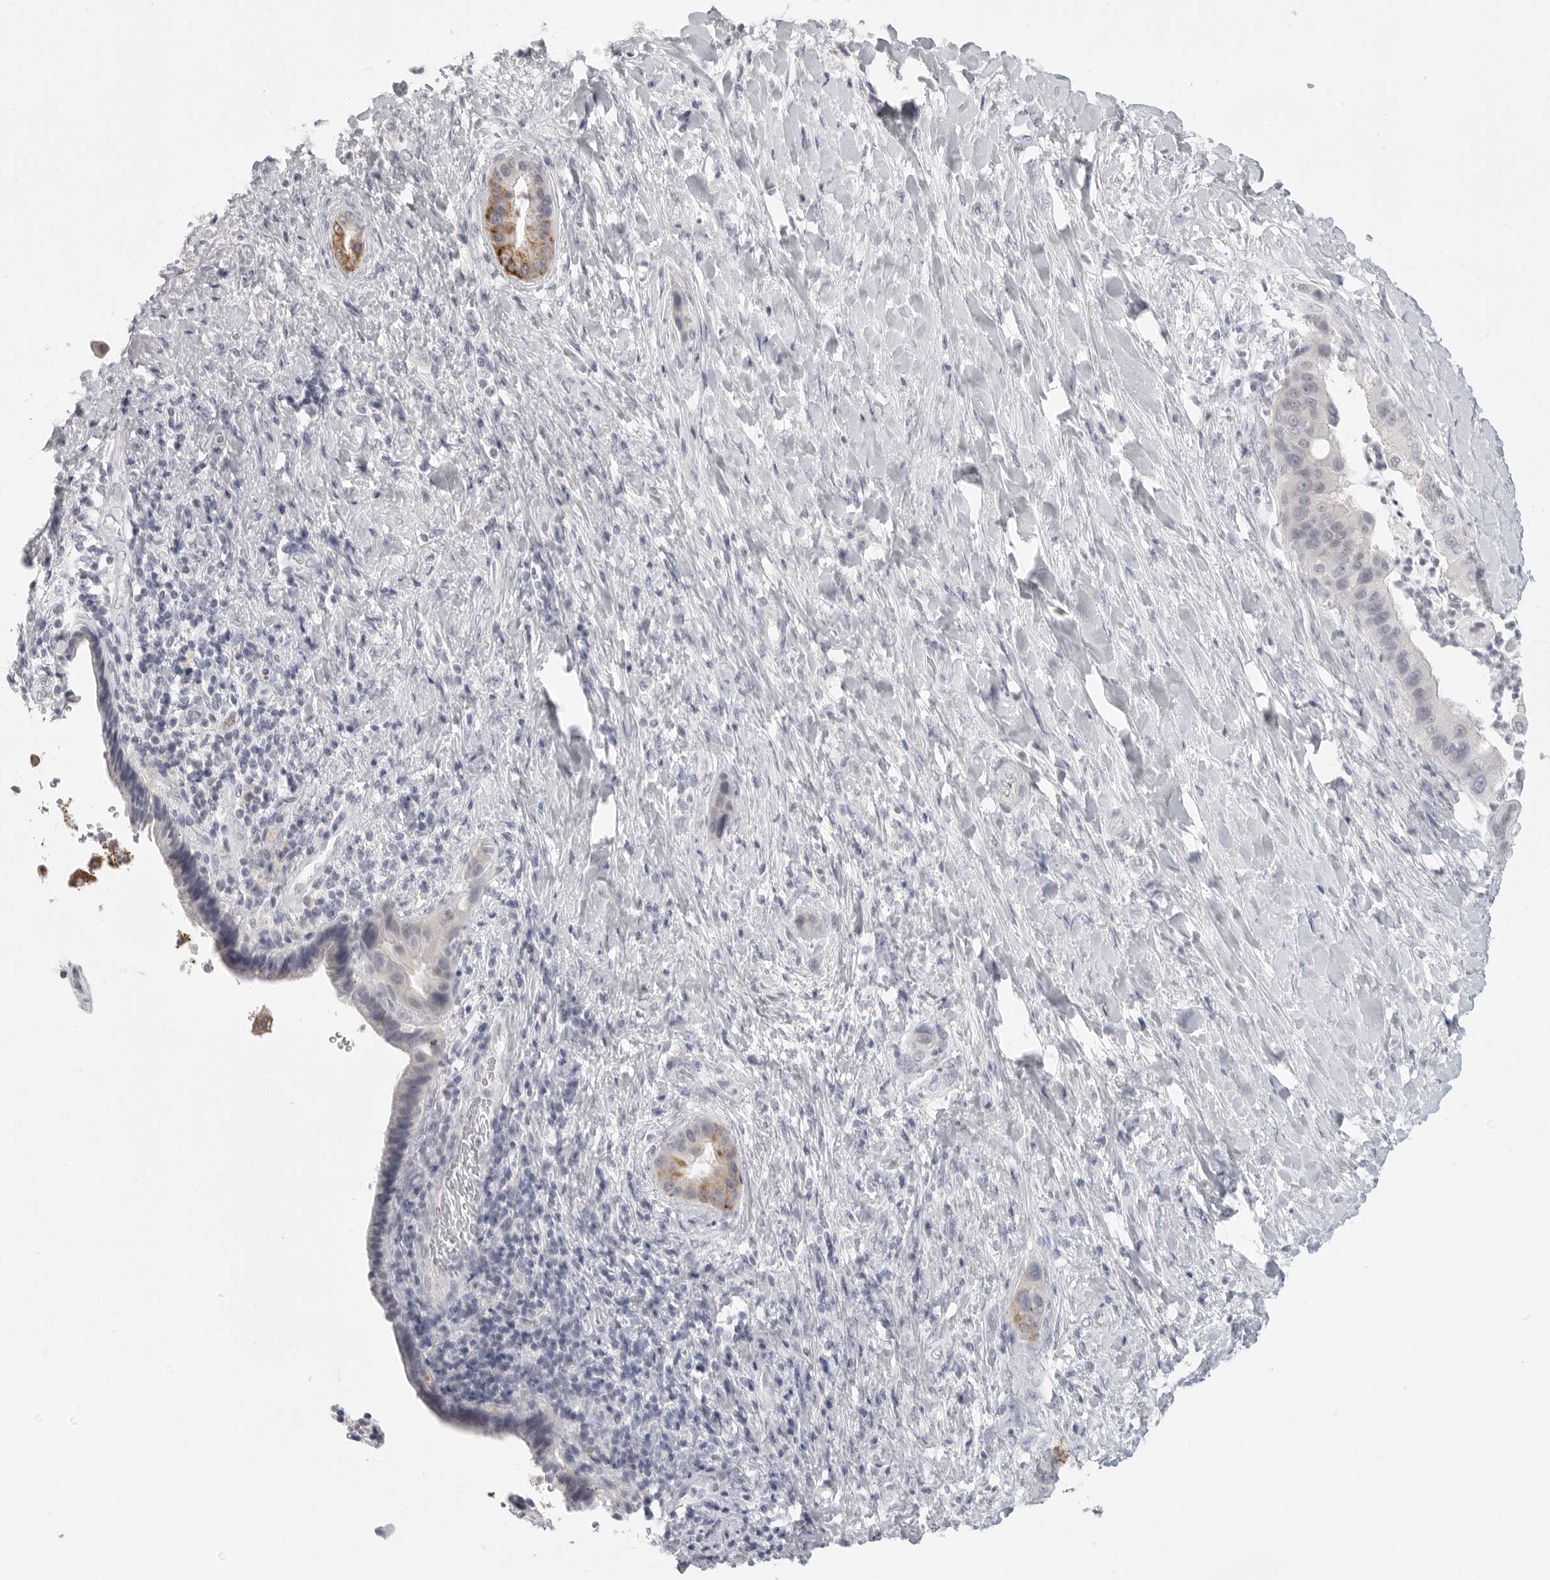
{"staining": {"intensity": "moderate", "quantity": "<25%", "location": "cytoplasmic/membranous"}, "tissue": "liver cancer", "cell_type": "Tumor cells", "image_type": "cancer", "snomed": [{"axis": "morphology", "description": "Cholangiocarcinoma"}, {"axis": "topography", "description": "Liver"}], "caption": "Immunohistochemical staining of liver cancer (cholangiocarcinoma) shows low levels of moderate cytoplasmic/membranous positivity in about <25% of tumor cells.", "gene": "HMGCS2", "patient": {"sex": "female", "age": 54}}